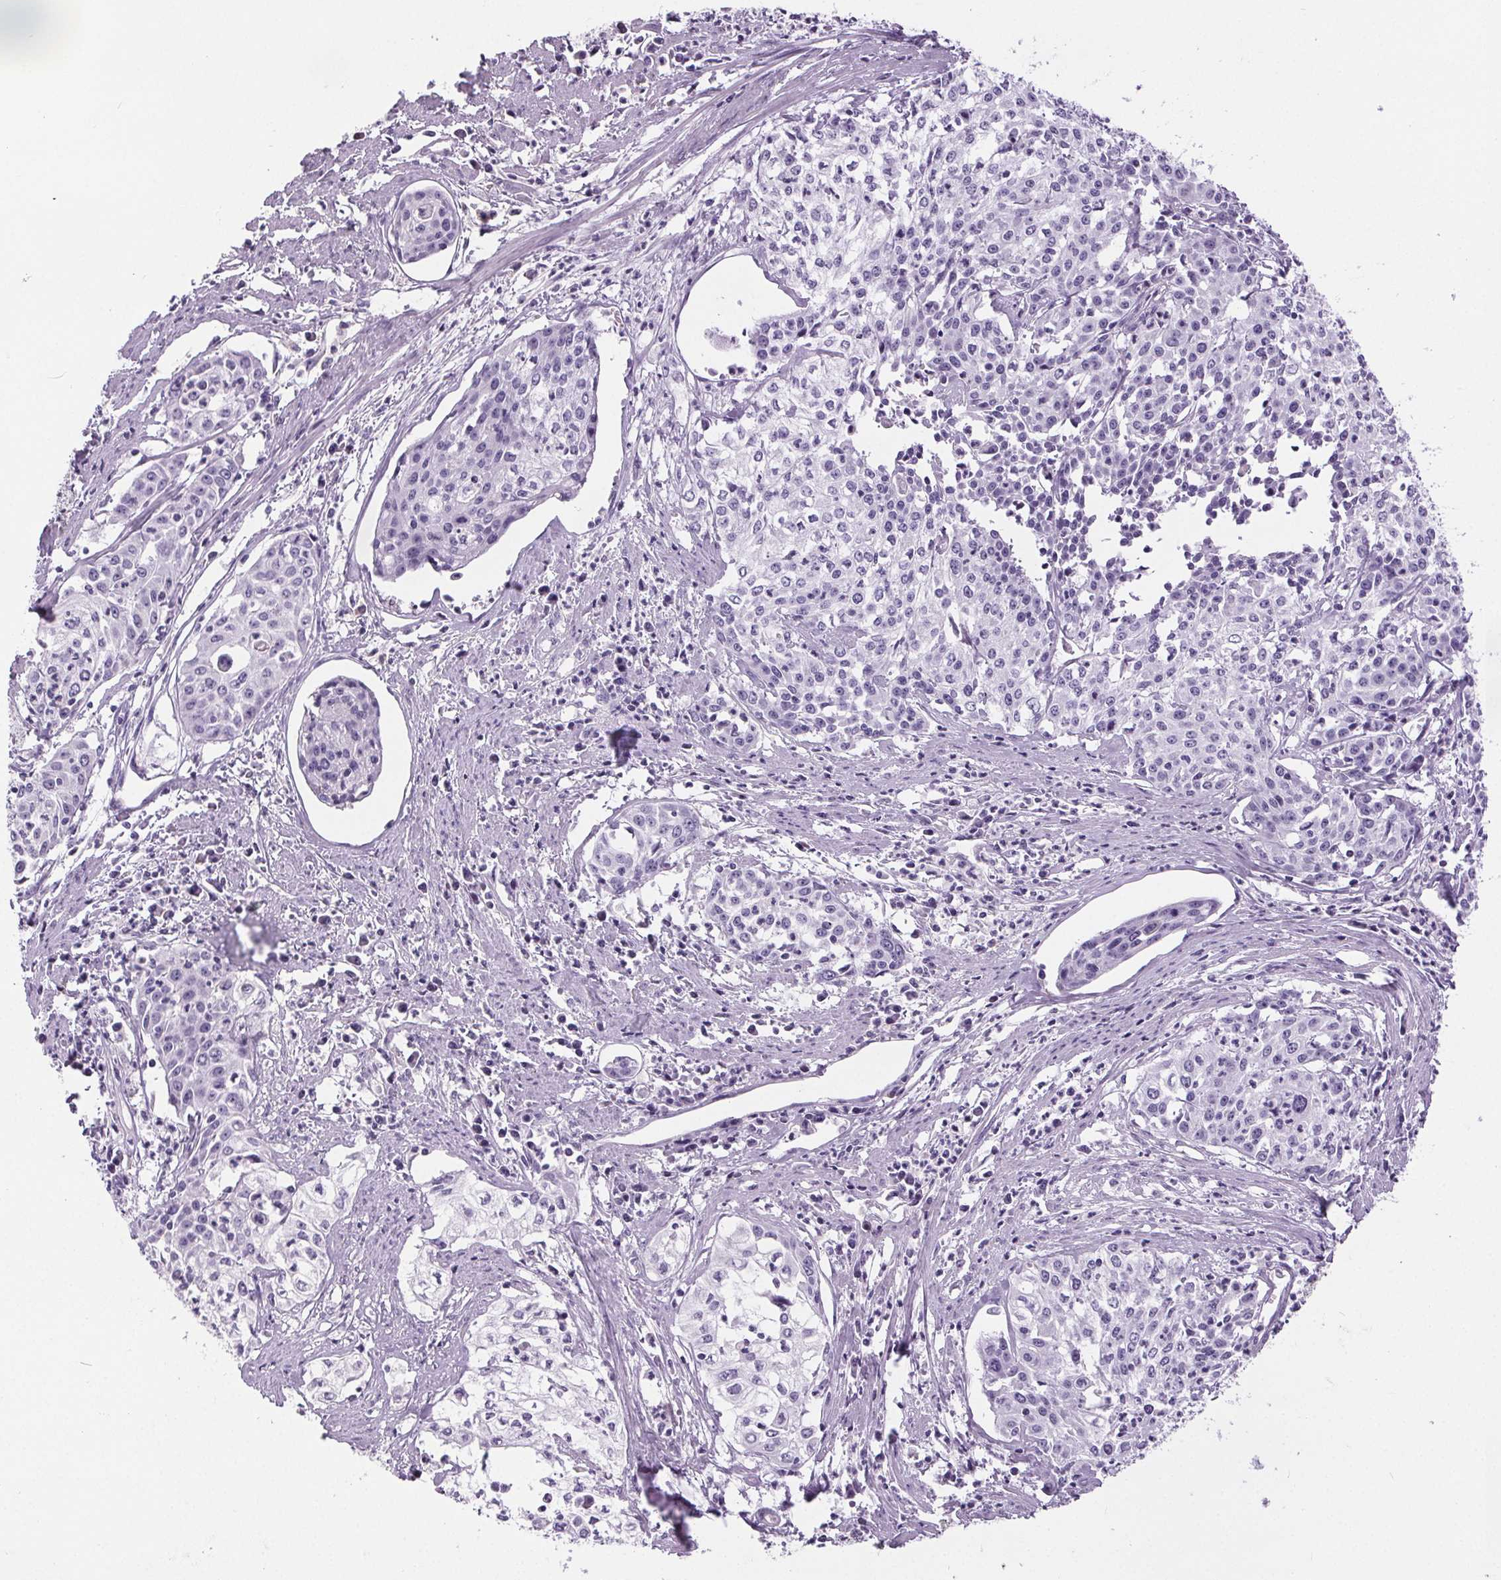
{"staining": {"intensity": "negative", "quantity": "none", "location": "none"}, "tissue": "cervical cancer", "cell_type": "Tumor cells", "image_type": "cancer", "snomed": [{"axis": "morphology", "description": "Squamous cell carcinoma, NOS"}, {"axis": "topography", "description": "Cervix"}], "caption": "Immunohistochemical staining of human cervical cancer (squamous cell carcinoma) displays no significant staining in tumor cells.", "gene": "CD5L", "patient": {"sex": "female", "age": 39}}